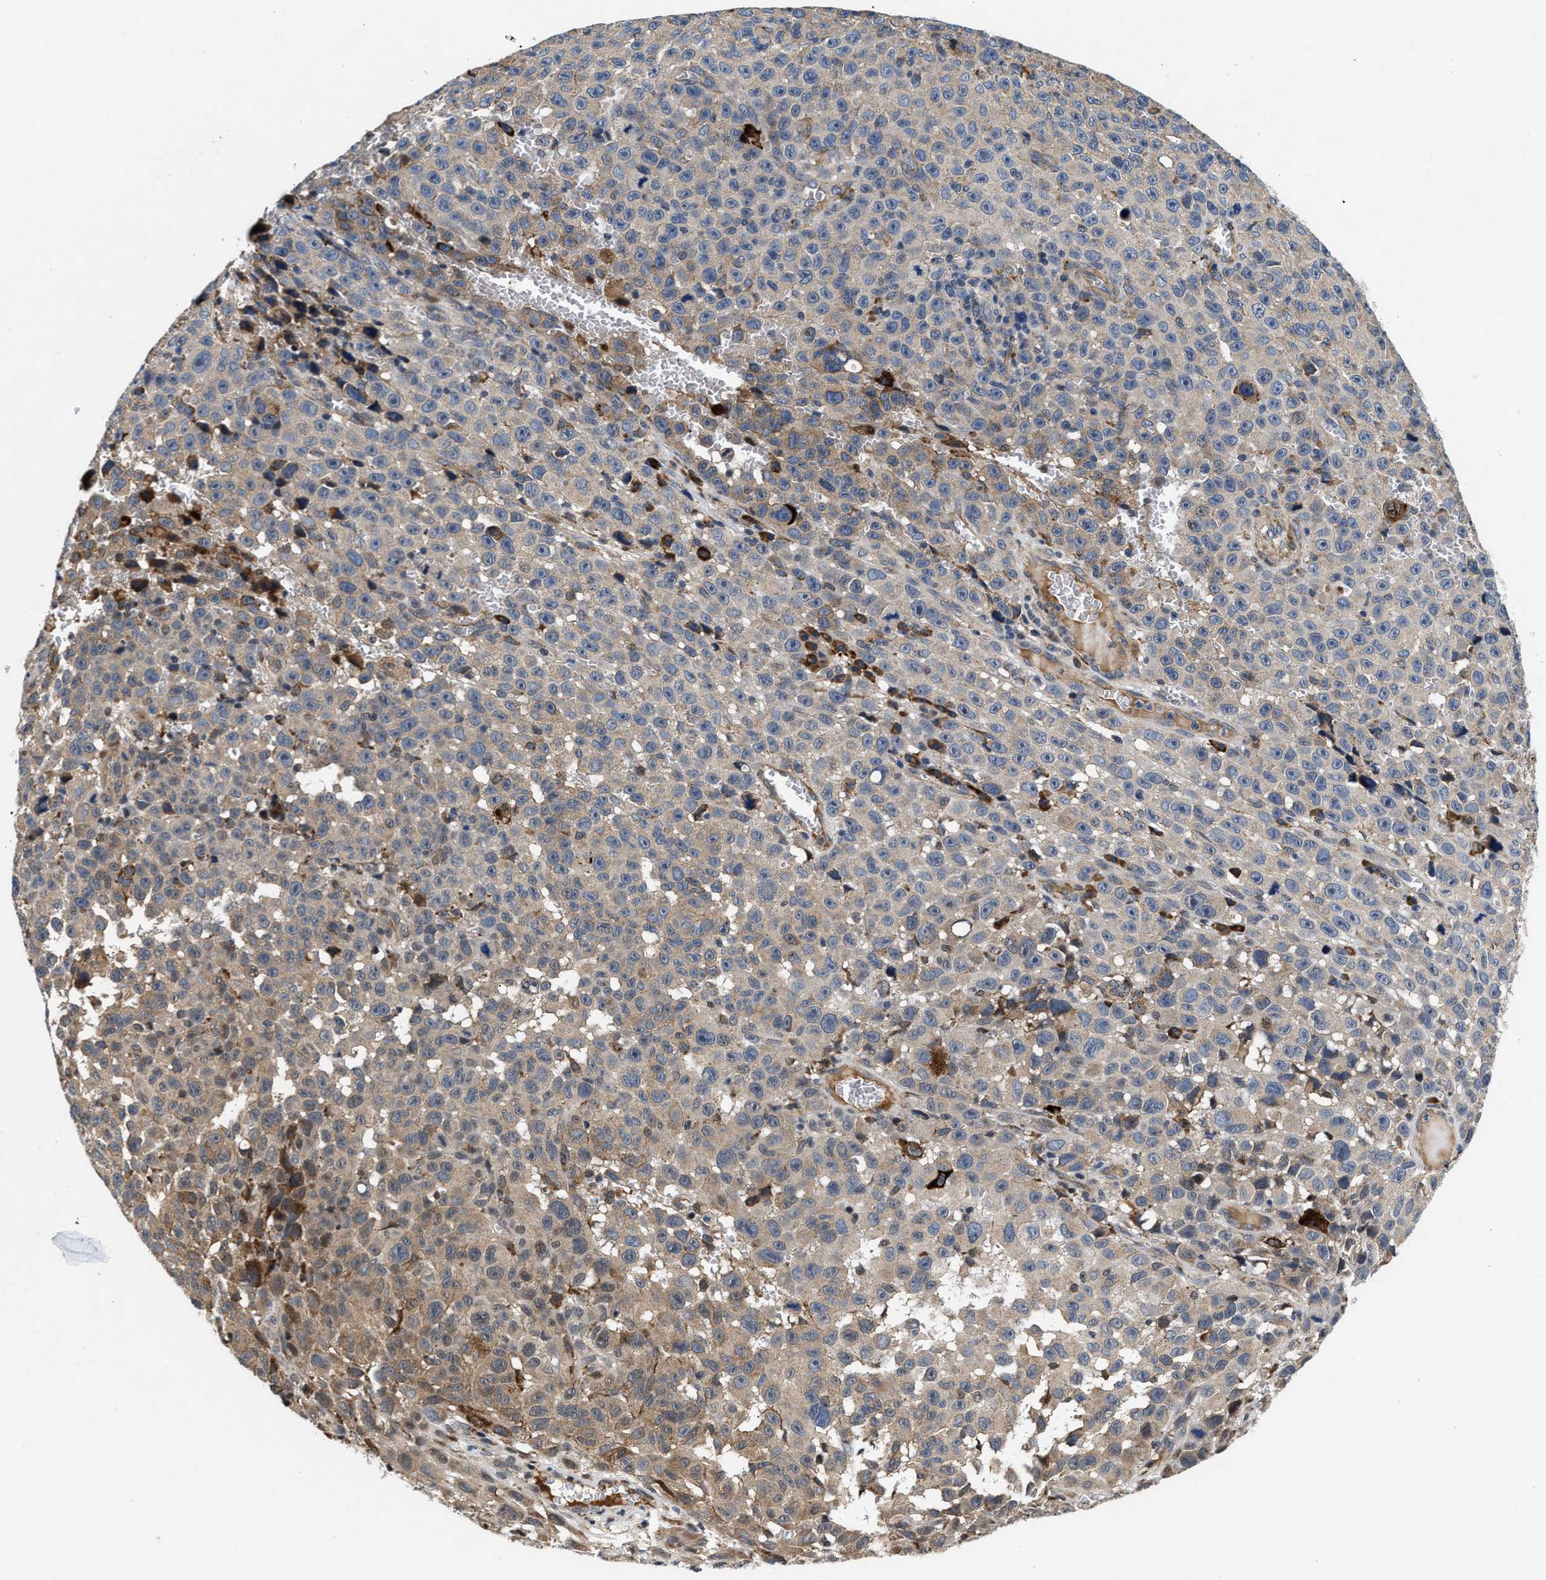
{"staining": {"intensity": "weak", "quantity": "<25%", "location": "cytoplasmic/membranous"}, "tissue": "melanoma", "cell_type": "Tumor cells", "image_type": "cancer", "snomed": [{"axis": "morphology", "description": "Malignant melanoma, NOS"}, {"axis": "topography", "description": "Skin"}], "caption": "There is no significant positivity in tumor cells of malignant melanoma.", "gene": "SLC12A2", "patient": {"sex": "female", "age": 82}}